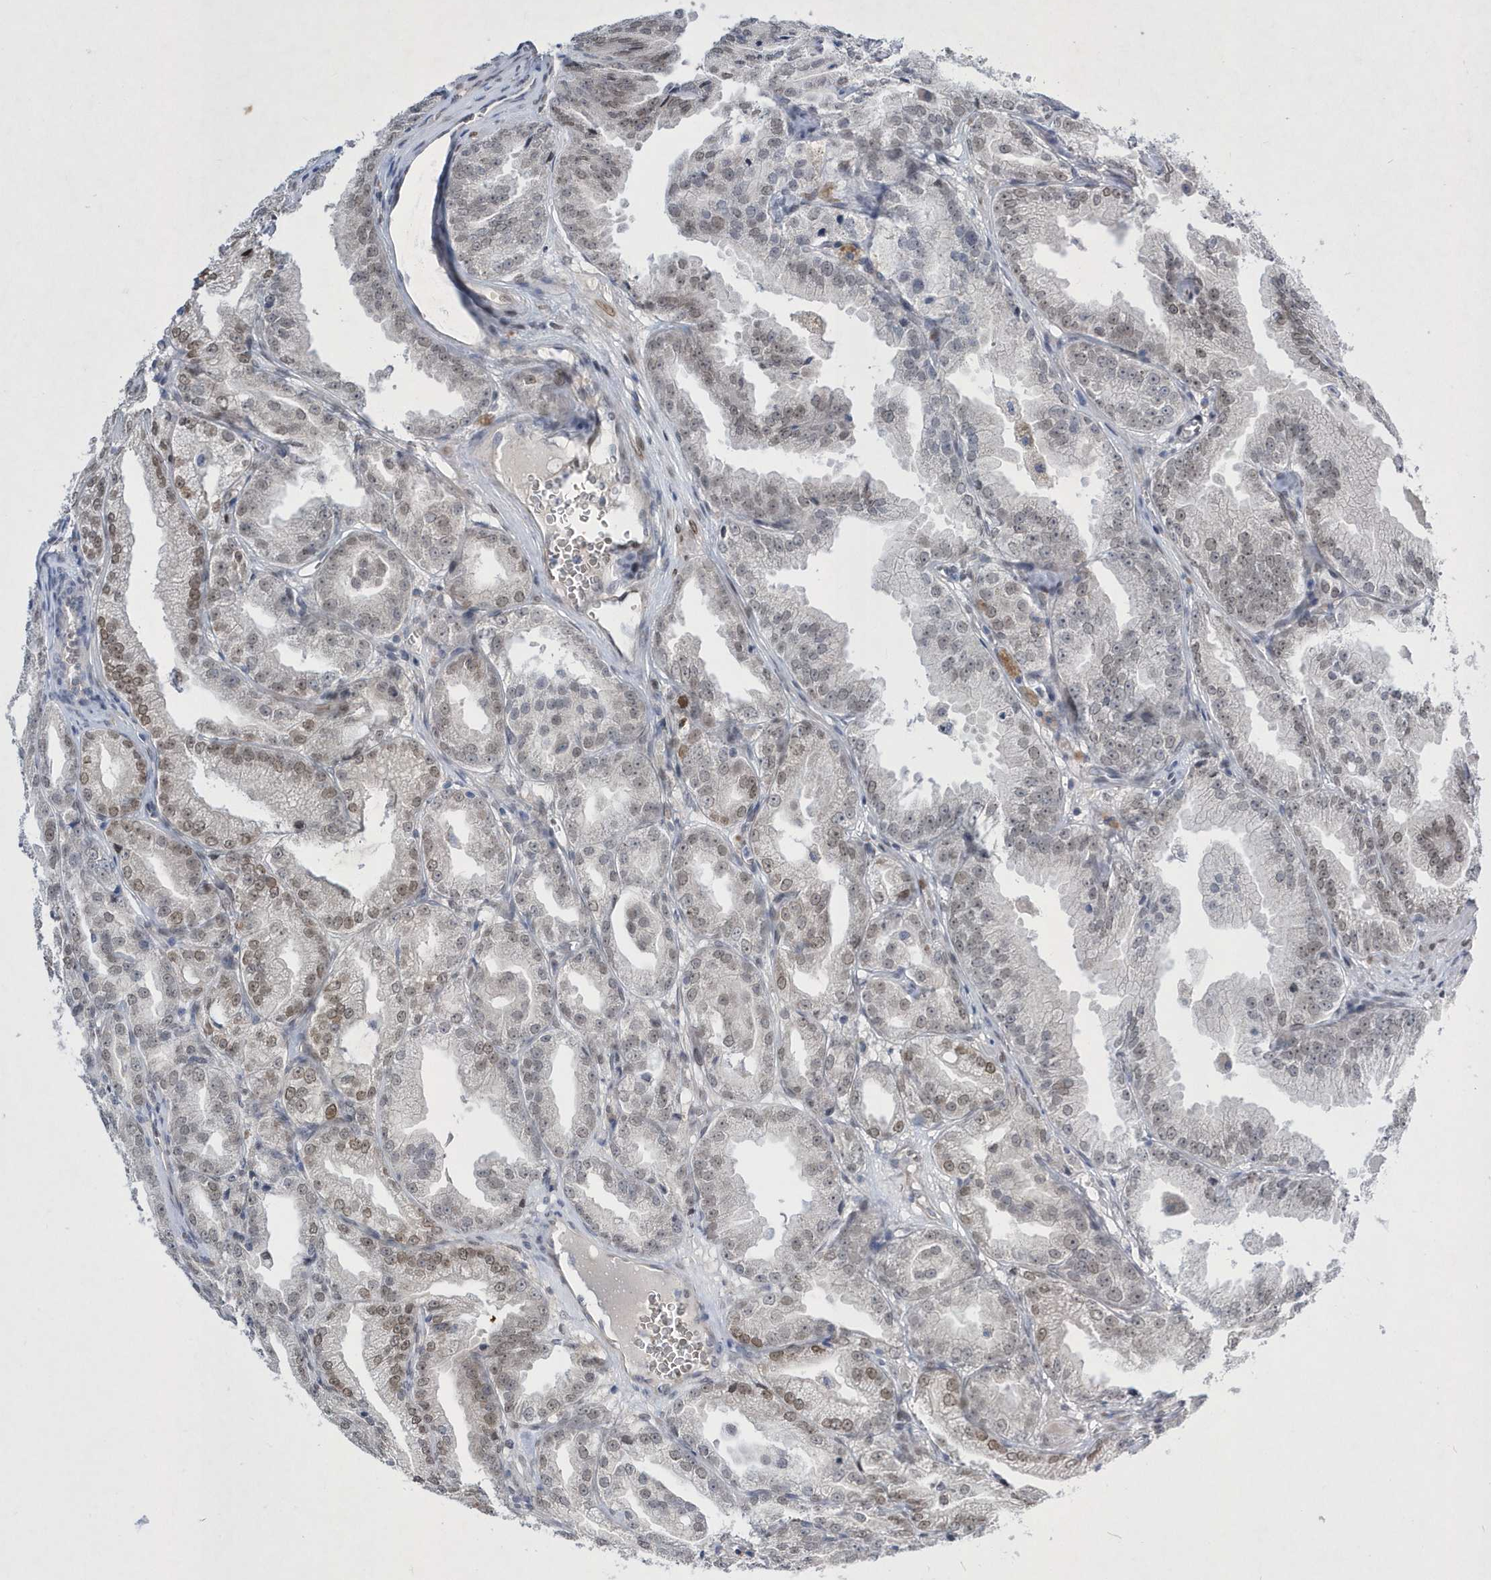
{"staining": {"intensity": "moderate", "quantity": "<25%", "location": "nuclear"}, "tissue": "prostate cancer", "cell_type": "Tumor cells", "image_type": "cancer", "snomed": [{"axis": "morphology", "description": "Adenocarcinoma, High grade"}, {"axis": "topography", "description": "Prostate"}], "caption": "Prostate cancer tissue exhibits moderate nuclear expression in about <25% of tumor cells", "gene": "ZNF875", "patient": {"sex": "male", "age": 61}}